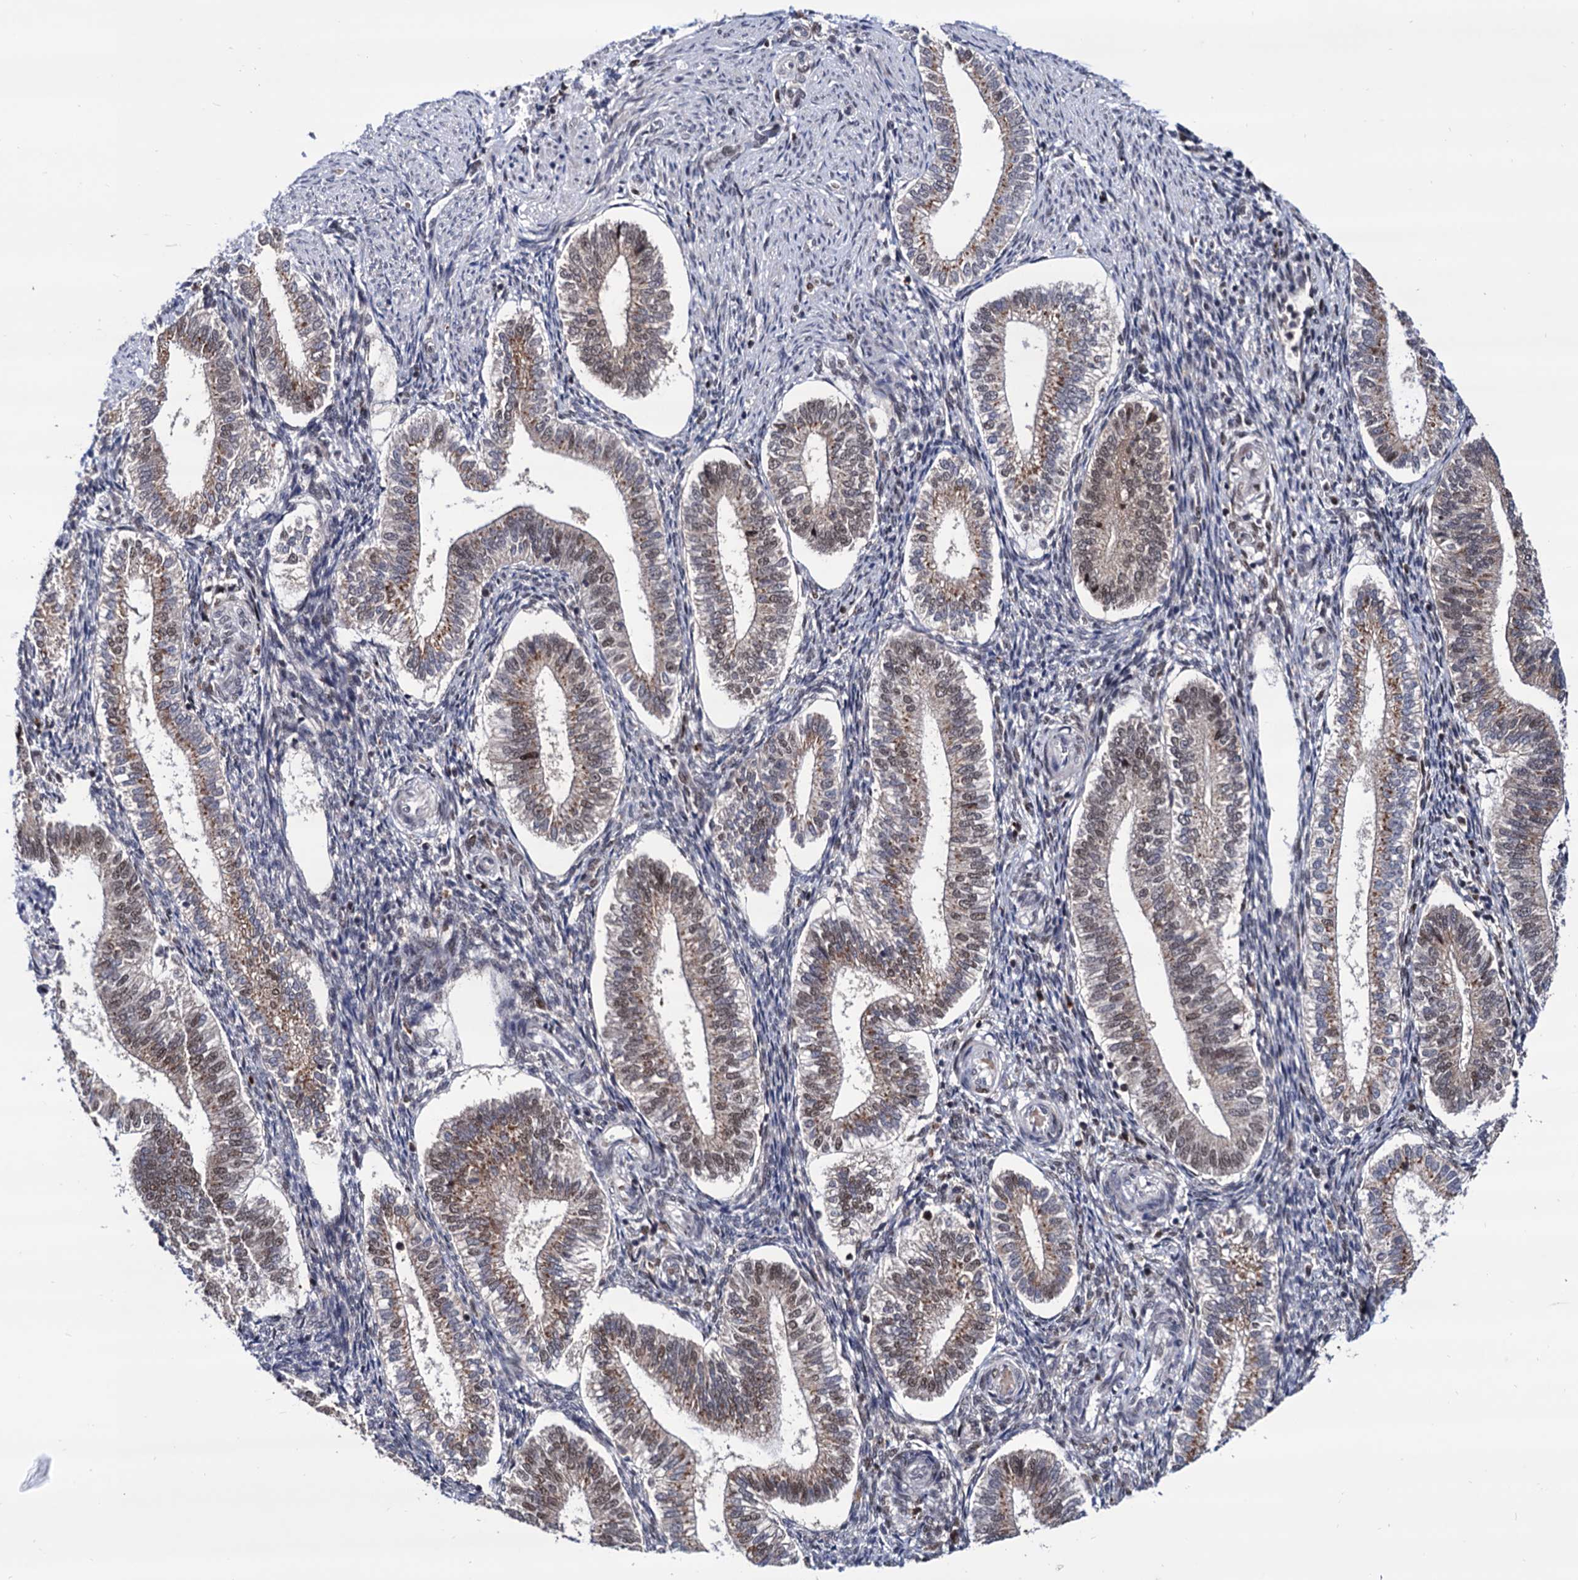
{"staining": {"intensity": "weak", "quantity": "<25%", "location": "nuclear"}, "tissue": "endometrium", "cell_type": "Cells in endometrial stroma", "image_type": "normal", "snomed": [{"axis": "morphology", "description": "Normal tissue, NOS"}, {"axis": "topography", "description": "Endometrium"}], "caption": "An immunohistochemistry (IHC) photomicrograph of normal endometrium is shown. There is no staining in cells in endometrial stroma of endometrium.", "gene": "RNASEH2B", "patient": {"sex": "female", "age": 25}}